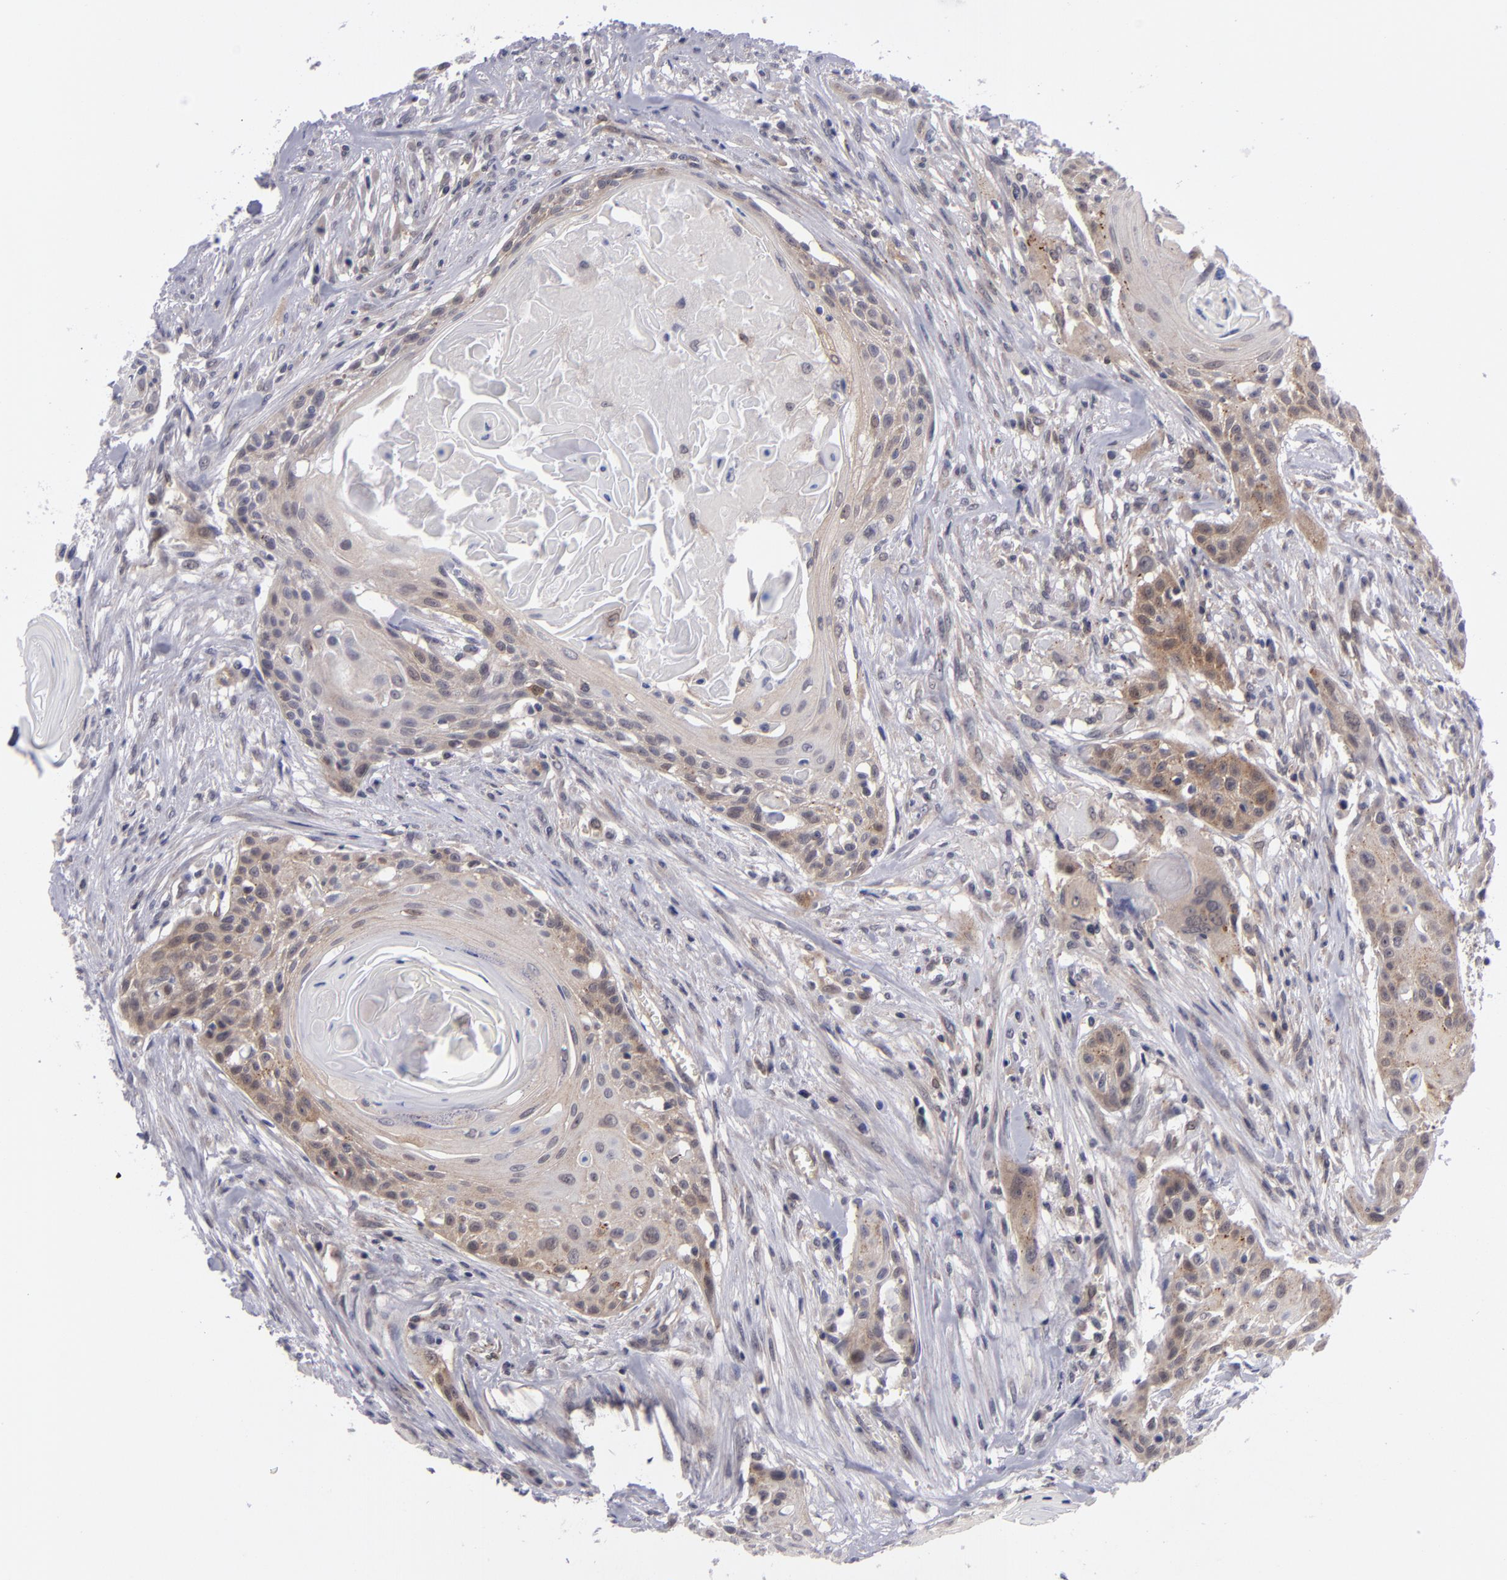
{"staining": {"intensity": "weak", "quantity": "25%-75%", "location": "cytoplasmic/membranous"}, "tissue": "head and neck cancer", "cell_type": "Tumor cells", "image_type": "cancer", "snomed": [{"axis": "morphology", "description": "Squamous cell carcinoma, NOS"}, {"axis": "morphology", "description": "Squamous cell carcinoma, metastatic, NOS"}, {"axis": "topography", "description": "Lymph node"}, {"axis": "topography", "description": "Salivary gland"}, {"axis": "topography", "description": "Head-Neck"}], "caption": "A brown stain shows weak cytoplasmic/membranous staining of a protein in human squamous cell carcinoma (head and neck) tumor cells.", "gene": "BCL10", "patient": {"sex": "female", "age": 74}}